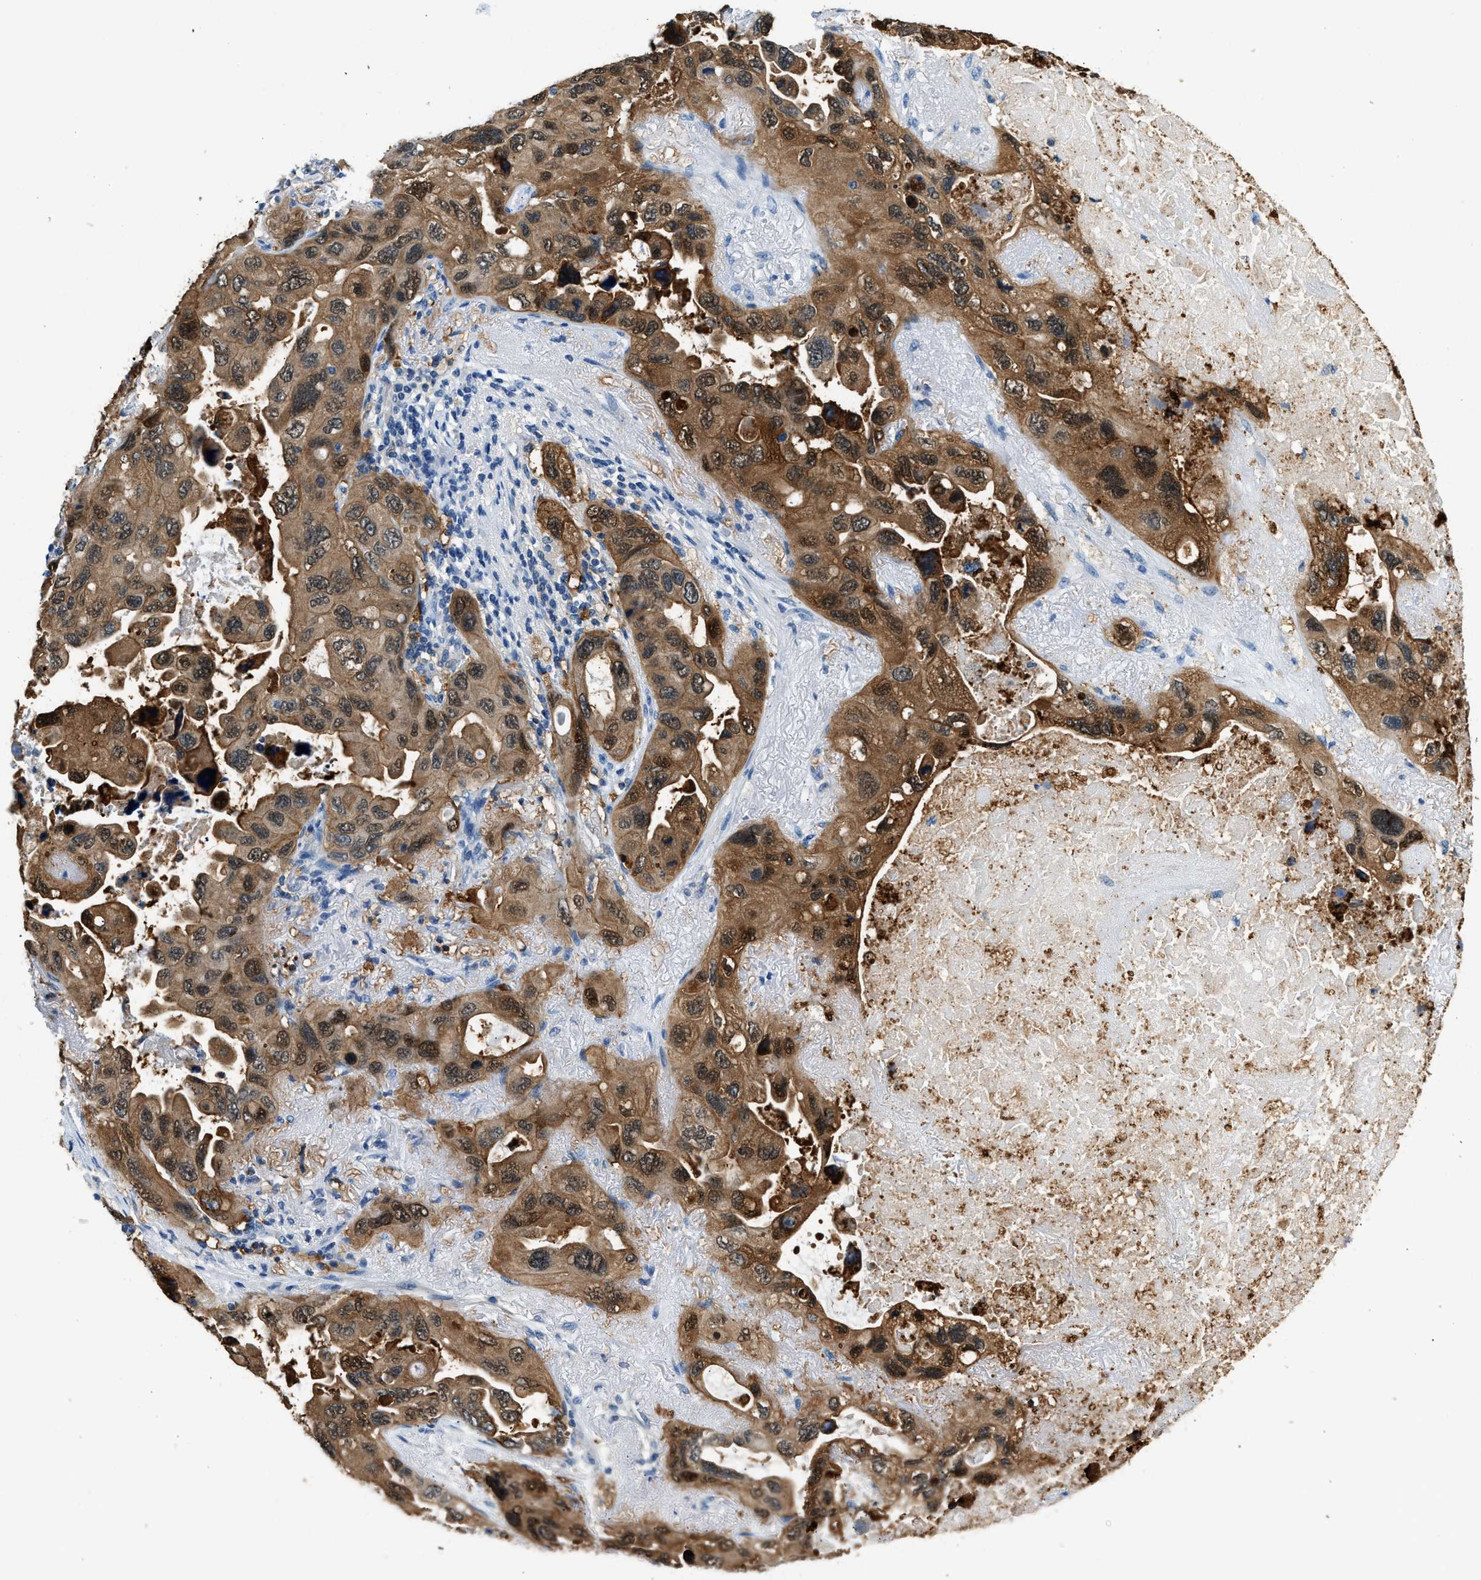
{"staining": {"intensity": "moderate", "quantity": ">75%", "location": "cytoplasmic/membranous,nuclear"}, "tissue": "lung cancer", "cell_type": "Tumor cells", "image_type": "cancer", "snomed": [{"axis": "morphology", "description": "Squamous cell carcinoma, NOS"}, {"axis": "topography", "description": "Lung"}], "caption": "A high-resolution histopathology image shows immunohistochemistry staining of lung cancer, which exhibits moderate cytoplasmic/membranous and nuclear expression in approximately >75% of tumor cells.", "gene": "ANXA3", "patient": {"sex": "female", "age": 73}}